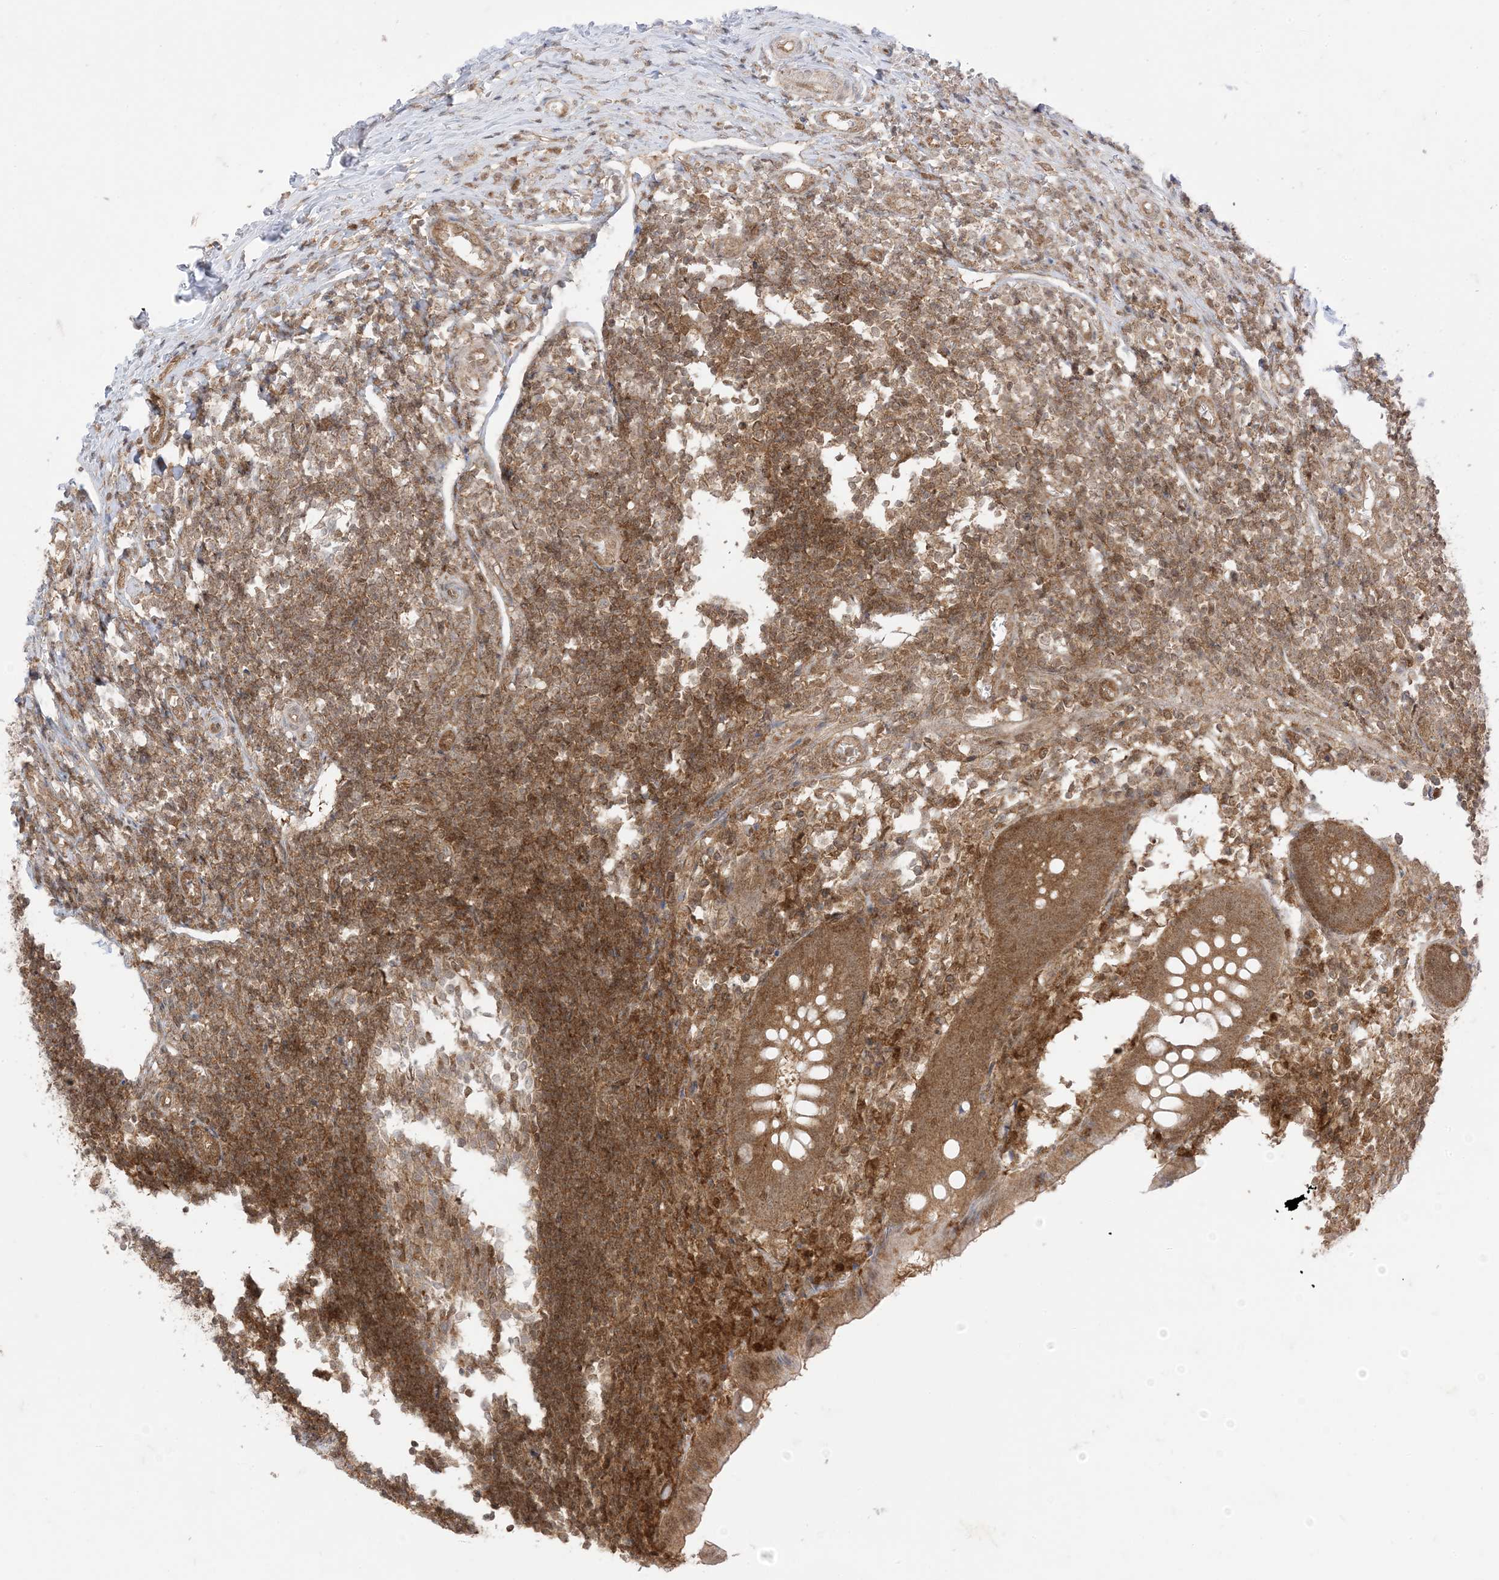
{"staining": {"intensity": "moderate", "quantity": ">75%", "location": "cytoplasmic/membranous,nuclear"}, "tissue": "appendix", "cell_type": "Glandular cells", "image_type": "normal", "snomed": [{"axis": "morphology", "description": "Normal tissue, NOS"}, {"axis": "topography", "description": "Appendix"}], "caption": "There is medium levels of moderate cytoplasmic/membranous,nuclear positivity in glandular cells of benign appendix, as demonstrated by immunohistochemical staining (brown color).", "gene": "PTPA", "patient": {"sex": "female", "age": 17}}